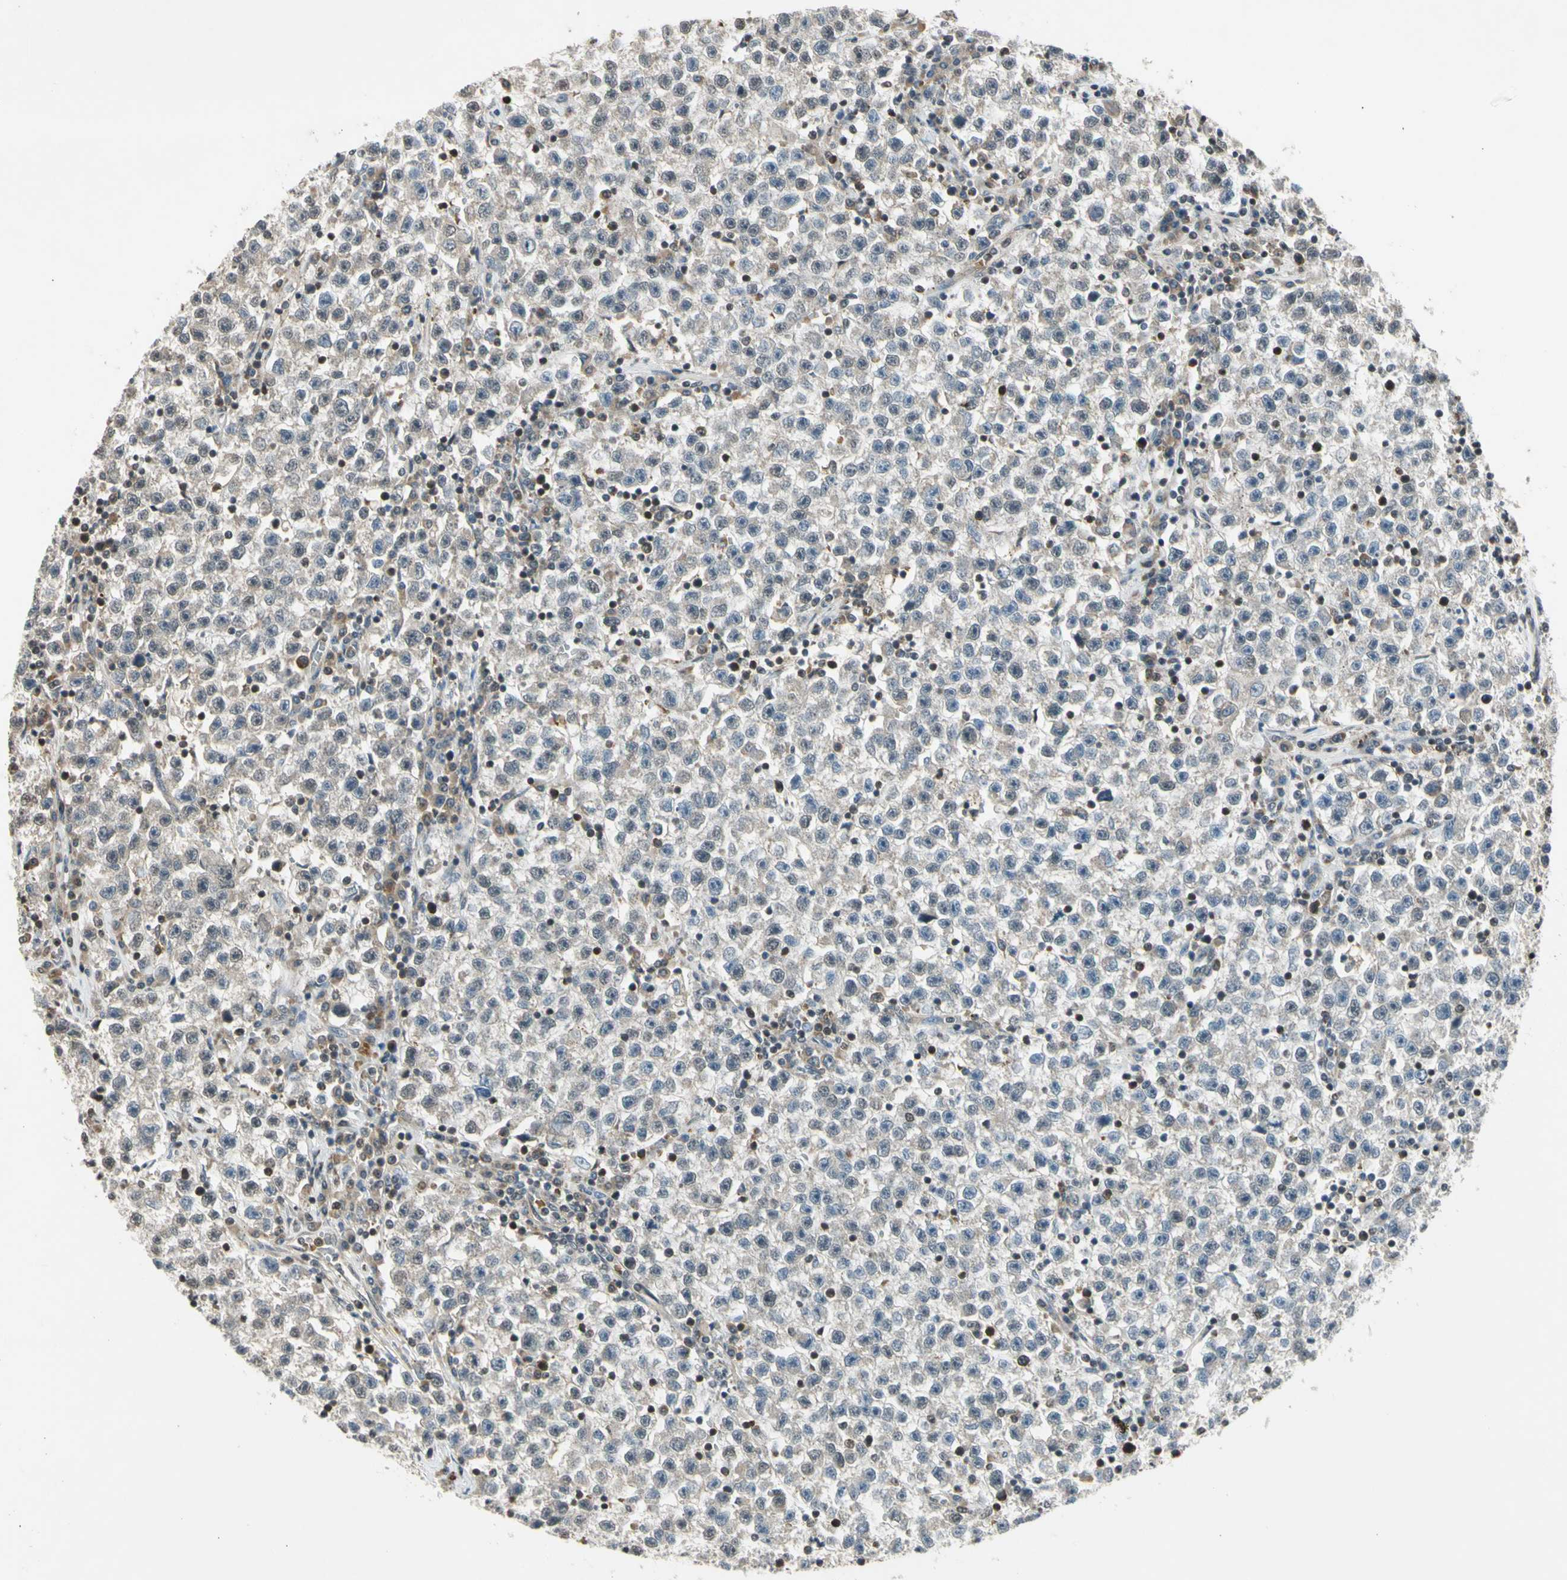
{"staining": {"intensity": "negative", "quantity": "none", "location": "none"}, "tissue": "testis cancer", "cell_type": "Tumor cells", "image_type": "cancer", "snomed": [{"axis": "morphology", "description": "Seminoma, NOS"}, {"axis": "topography", "description": "Testis"}], "caption": "The IHC micrograph has no significant staining in tumor cells of testis cancer (seminoma) tissue.", "gene": "EFNB2", "patient": {"sex": "male", "age": 22}}